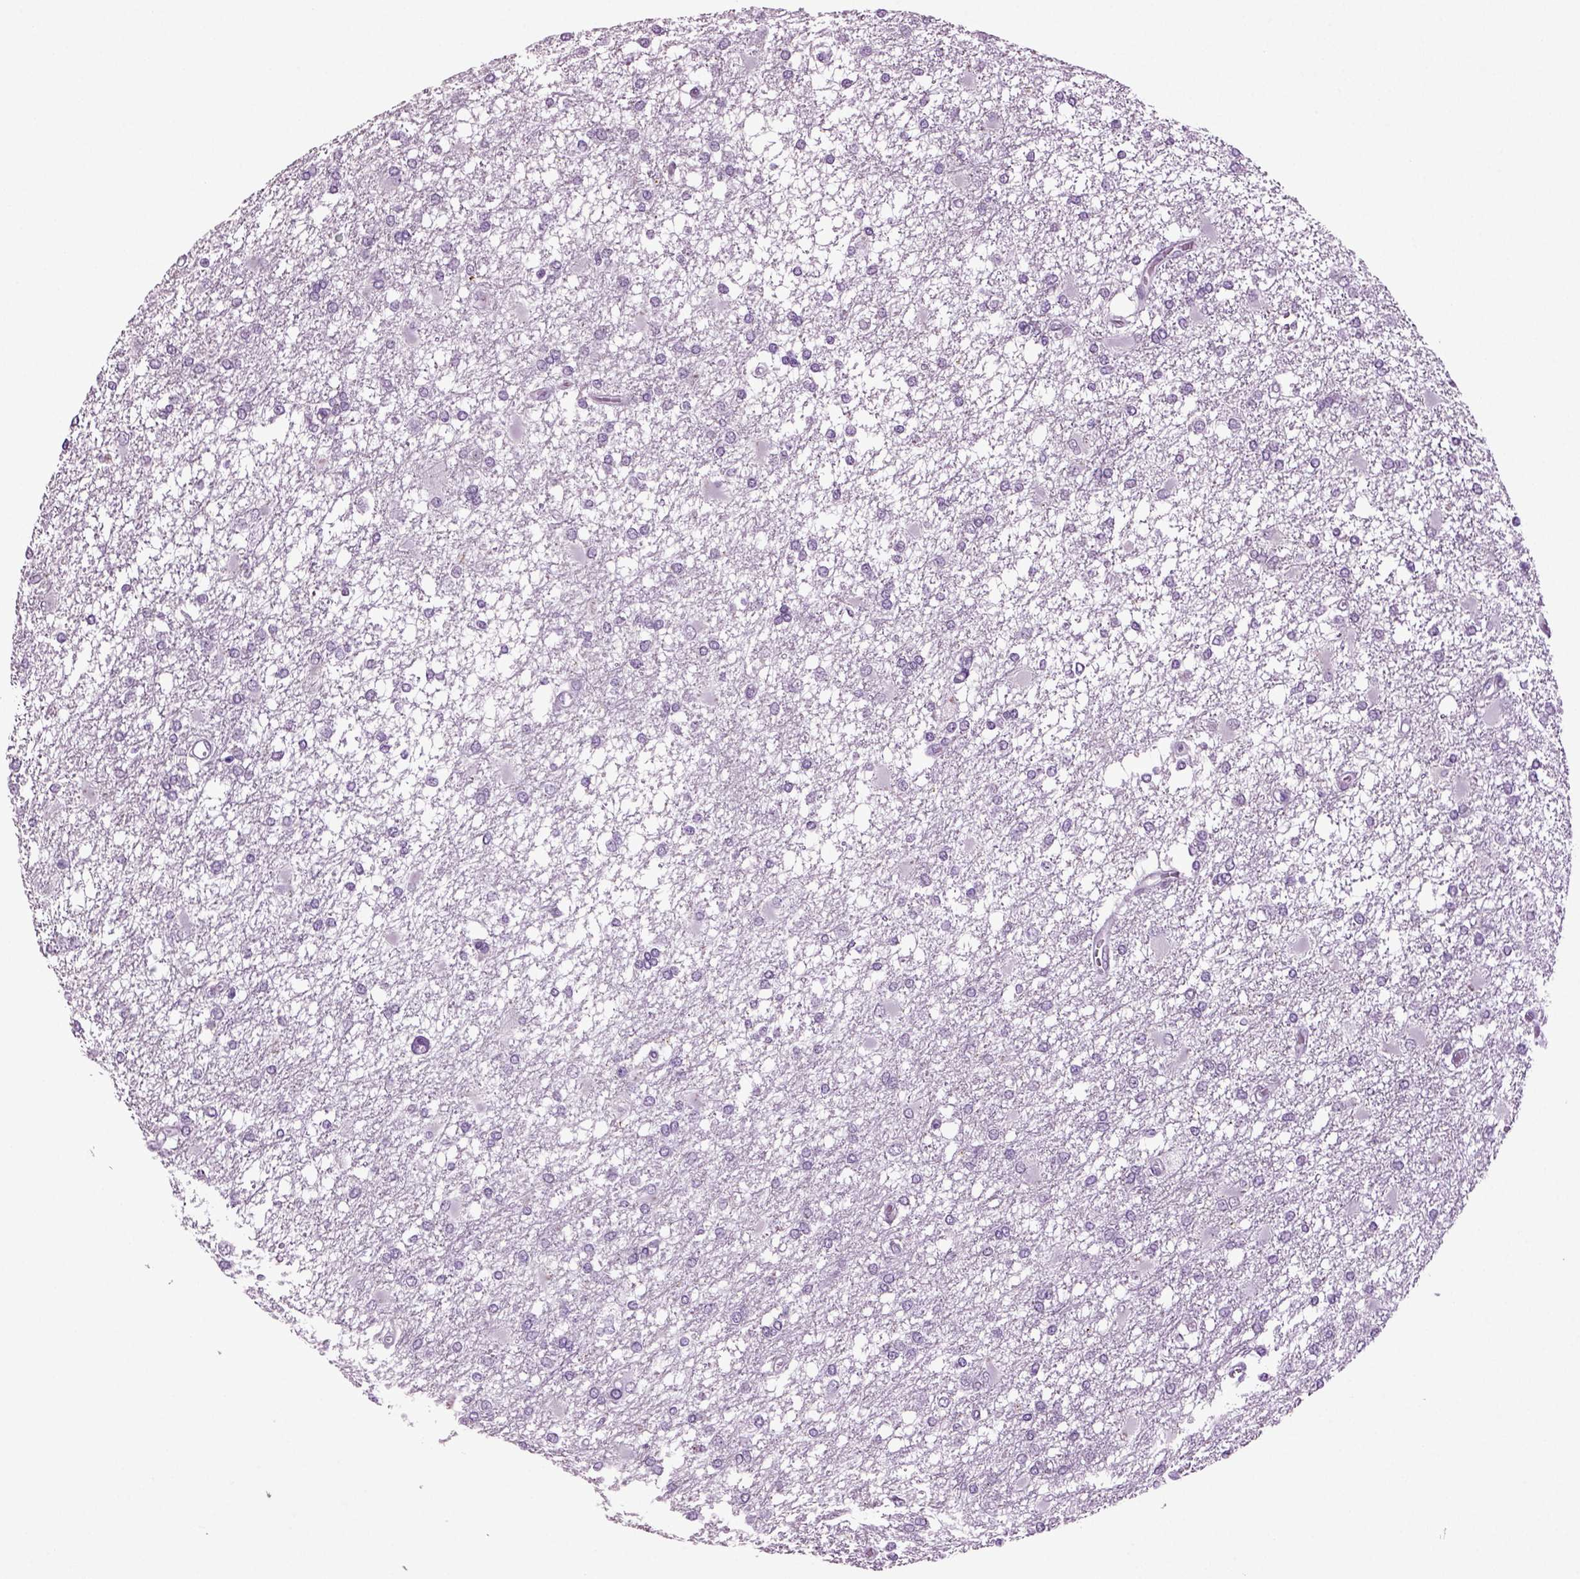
{"staining": {"intensity": "negative", "quantity": "none", "location": "none"}, "tissue": "glioma", "cell_type": "Tumor cells", "image_type": "cancer", "snomed": [{"axis": "morphology", "description": "Glioma, malignant, High grade"}, {"axis": "topography", "description": "Cerebral cortex"}], "caption": "Human malignant glioma (high-grade) stained for a protein using immunohistochemistry displays no staining in tumor cells.", "gene": "SLC17A6", "patient": {"sex": "male", "age": 79}}